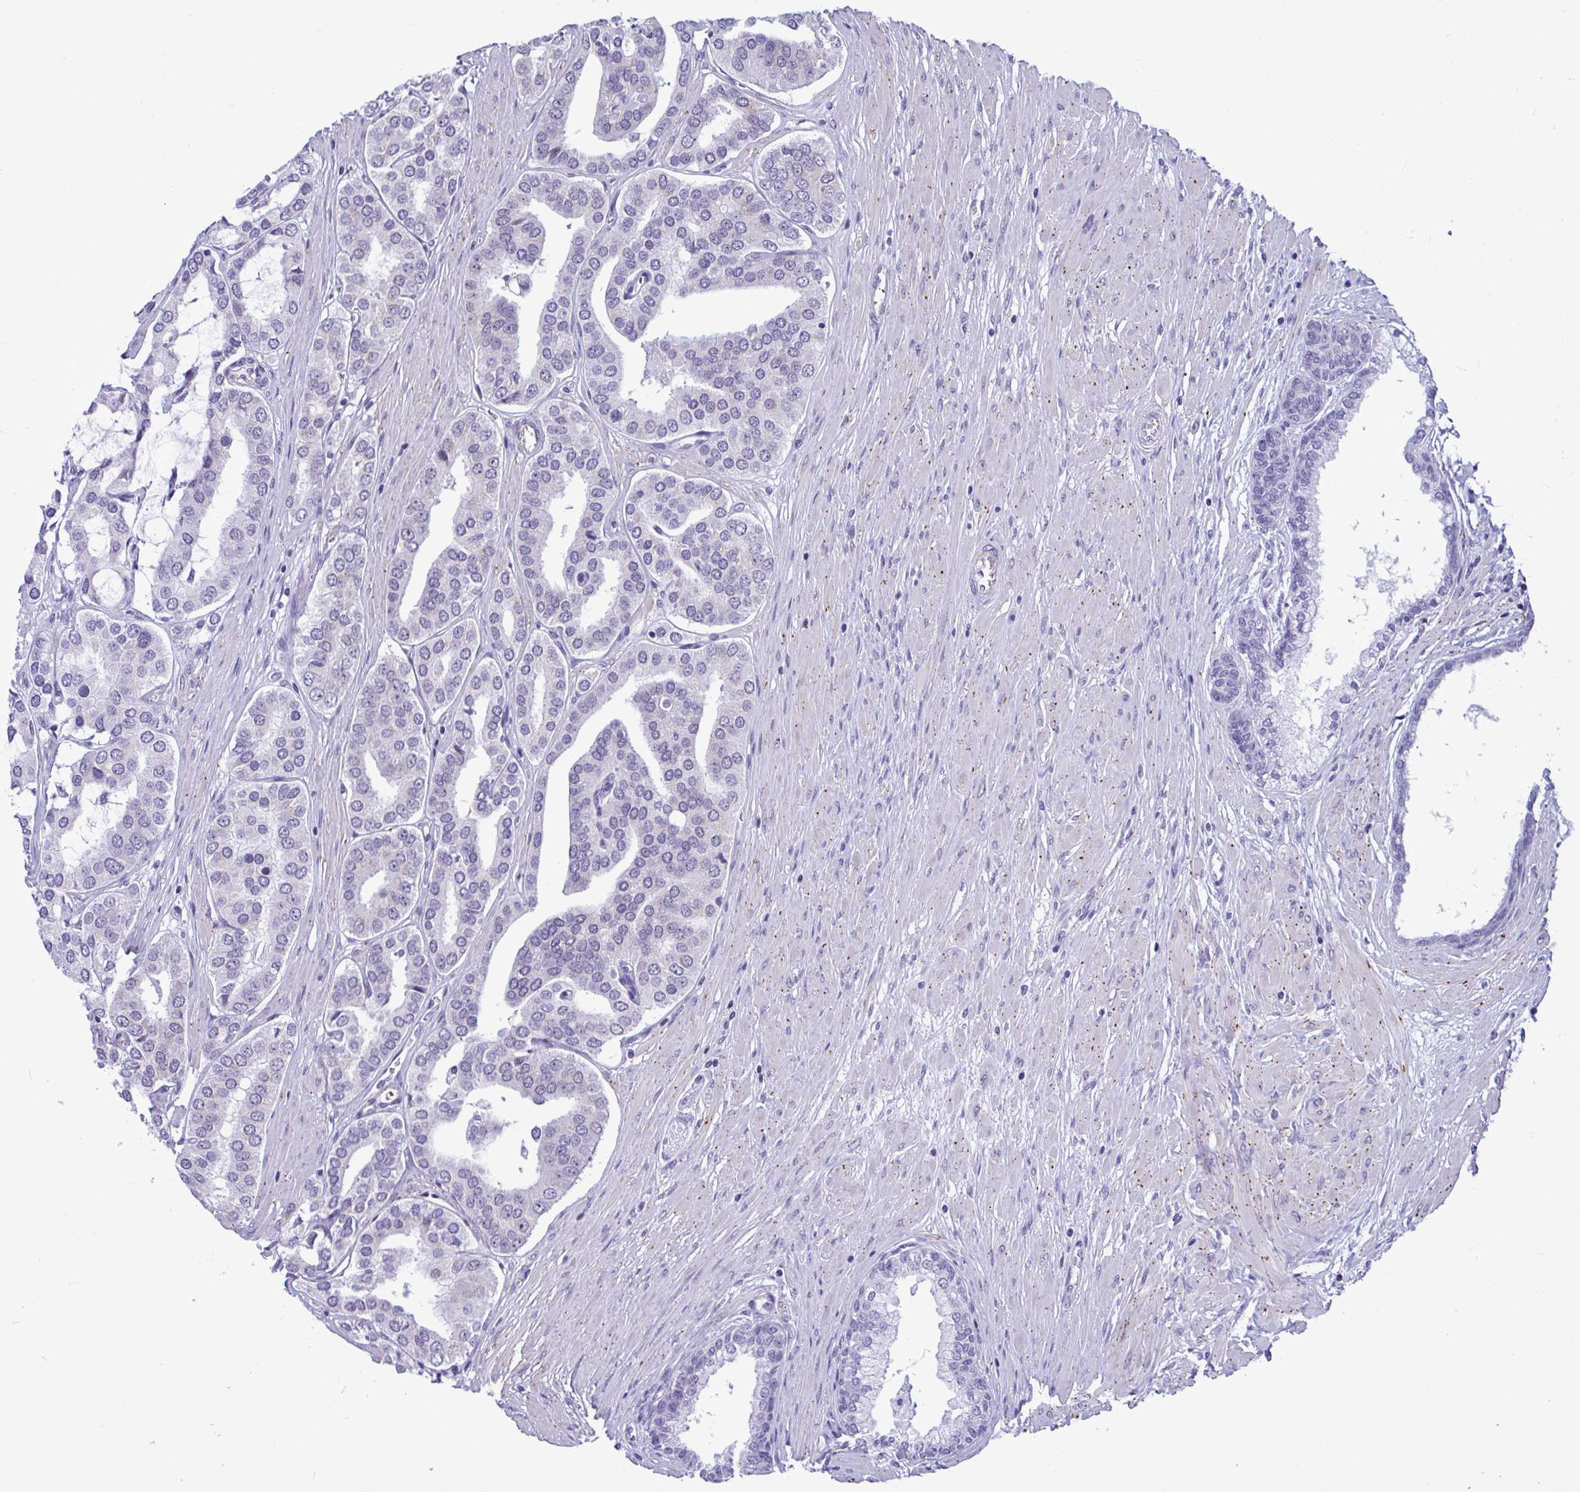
{"staining": {"intensity": "negative", "quantity": "none", "location": "none"}, "tissue": "prostate cancer", "cell_type": "Tumor cells", "image_type": "cancer", "snomed": [{"axis": "morphology", "description": "Adenocarcinoma, High grade"}, {"axis": "topography", "description": "Prostate"}], "caption": "Immunohistochemical staining of human prostate adenocarcinoma (high-grade) shows no significant positivity in tumor cells.", "gene": "SLC25A51", "patient": {"sex": "male", "age": 58}}